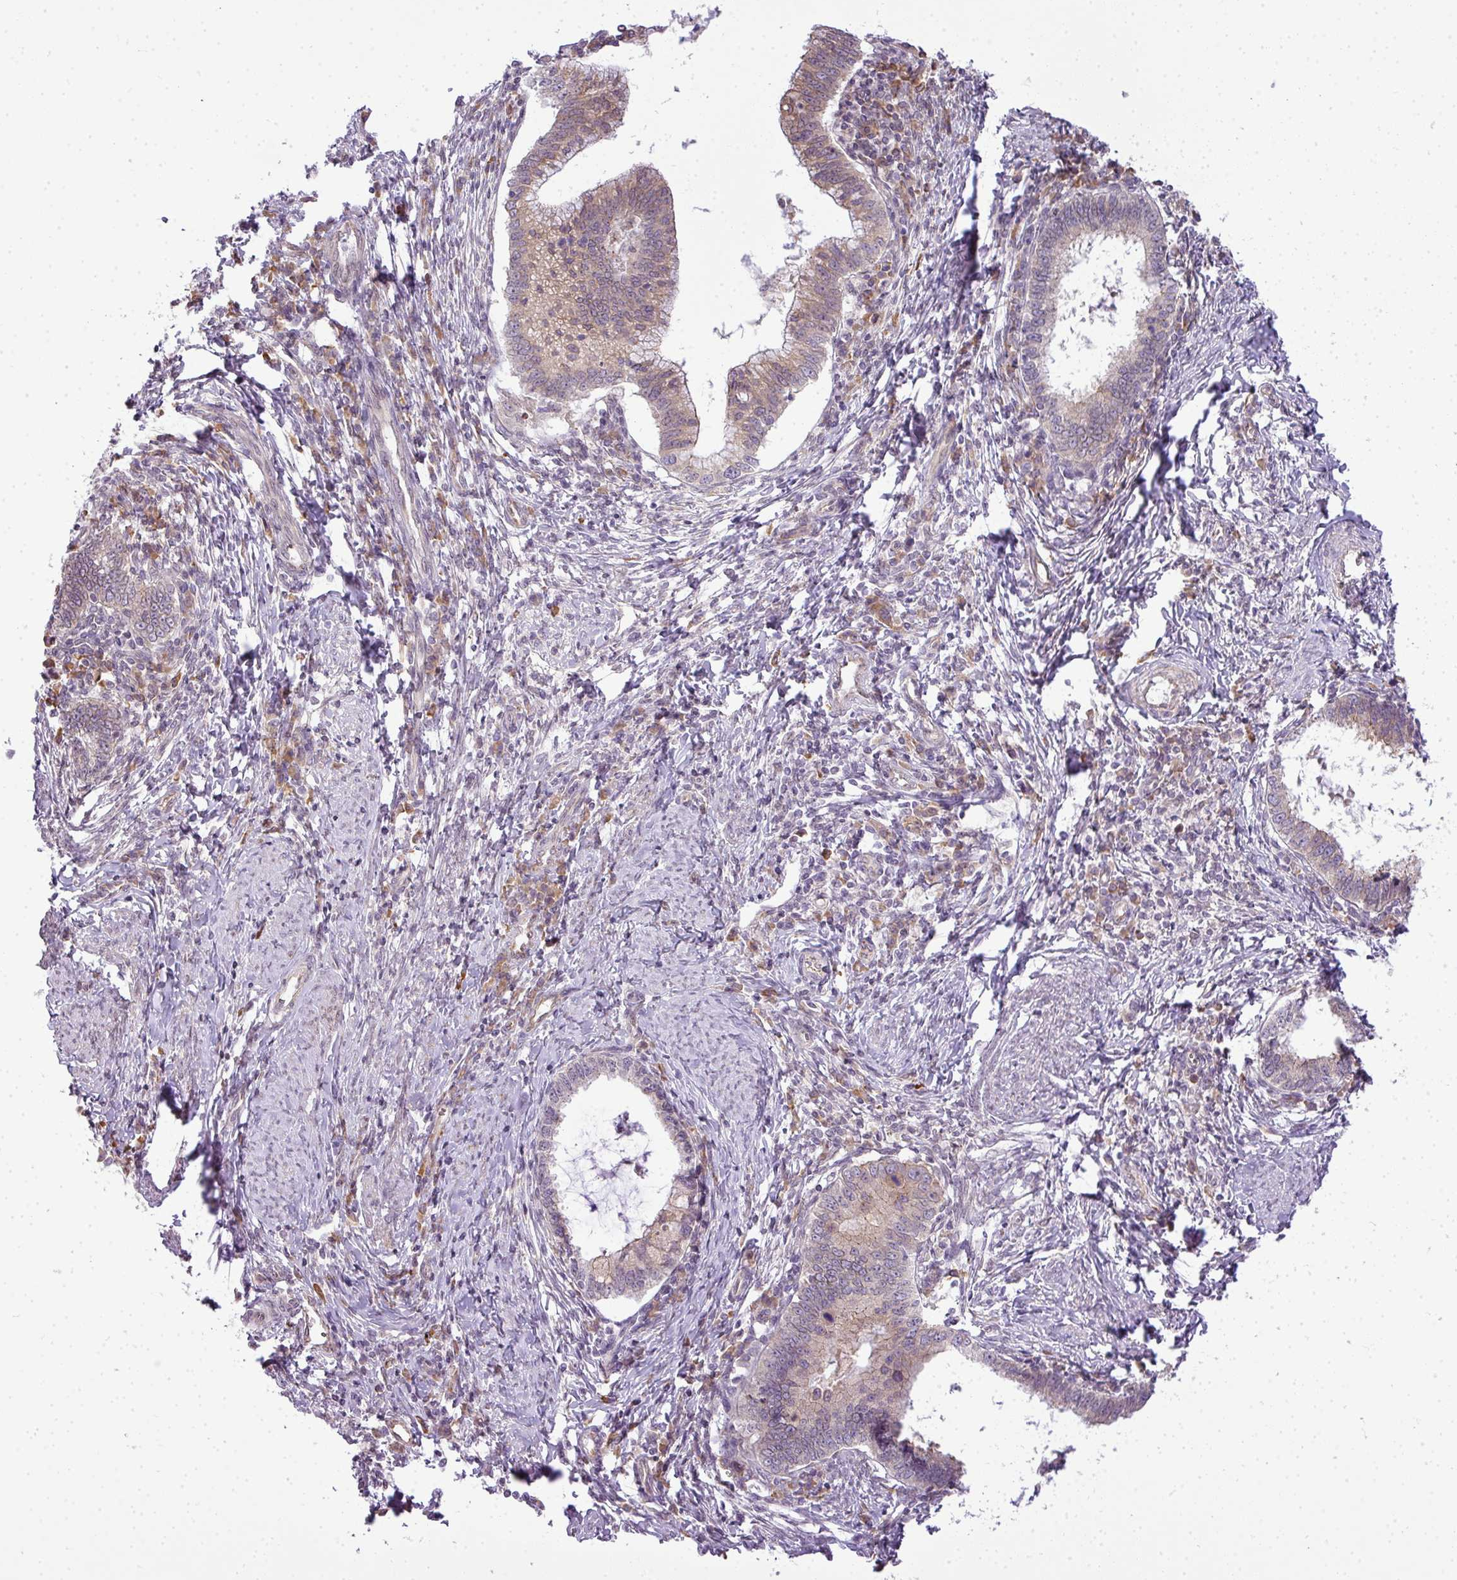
{"staining": {"intensity": "weak", "quantity": "25%-75%", "location": "cytoplasmic/membranous"}, "tissue": "cervical cancer", "cell_type": "Tumor cells", "image_type": "cancer", "snomed": [{"axis": "morphology", "description": "Adenocarcinoma, NOS"}, {"axis": "topography", "description": "Cervix"}], "caption": "An image of human adenocarcinoma (cervical) stained for a protein displays weak cytoplasmic/membranous brown staining in tumor cells. The protein is shown in brown color, while the nuclei are stained blue.", "gene": "COX18", "patient": {"sex": "female", "age": 36}}